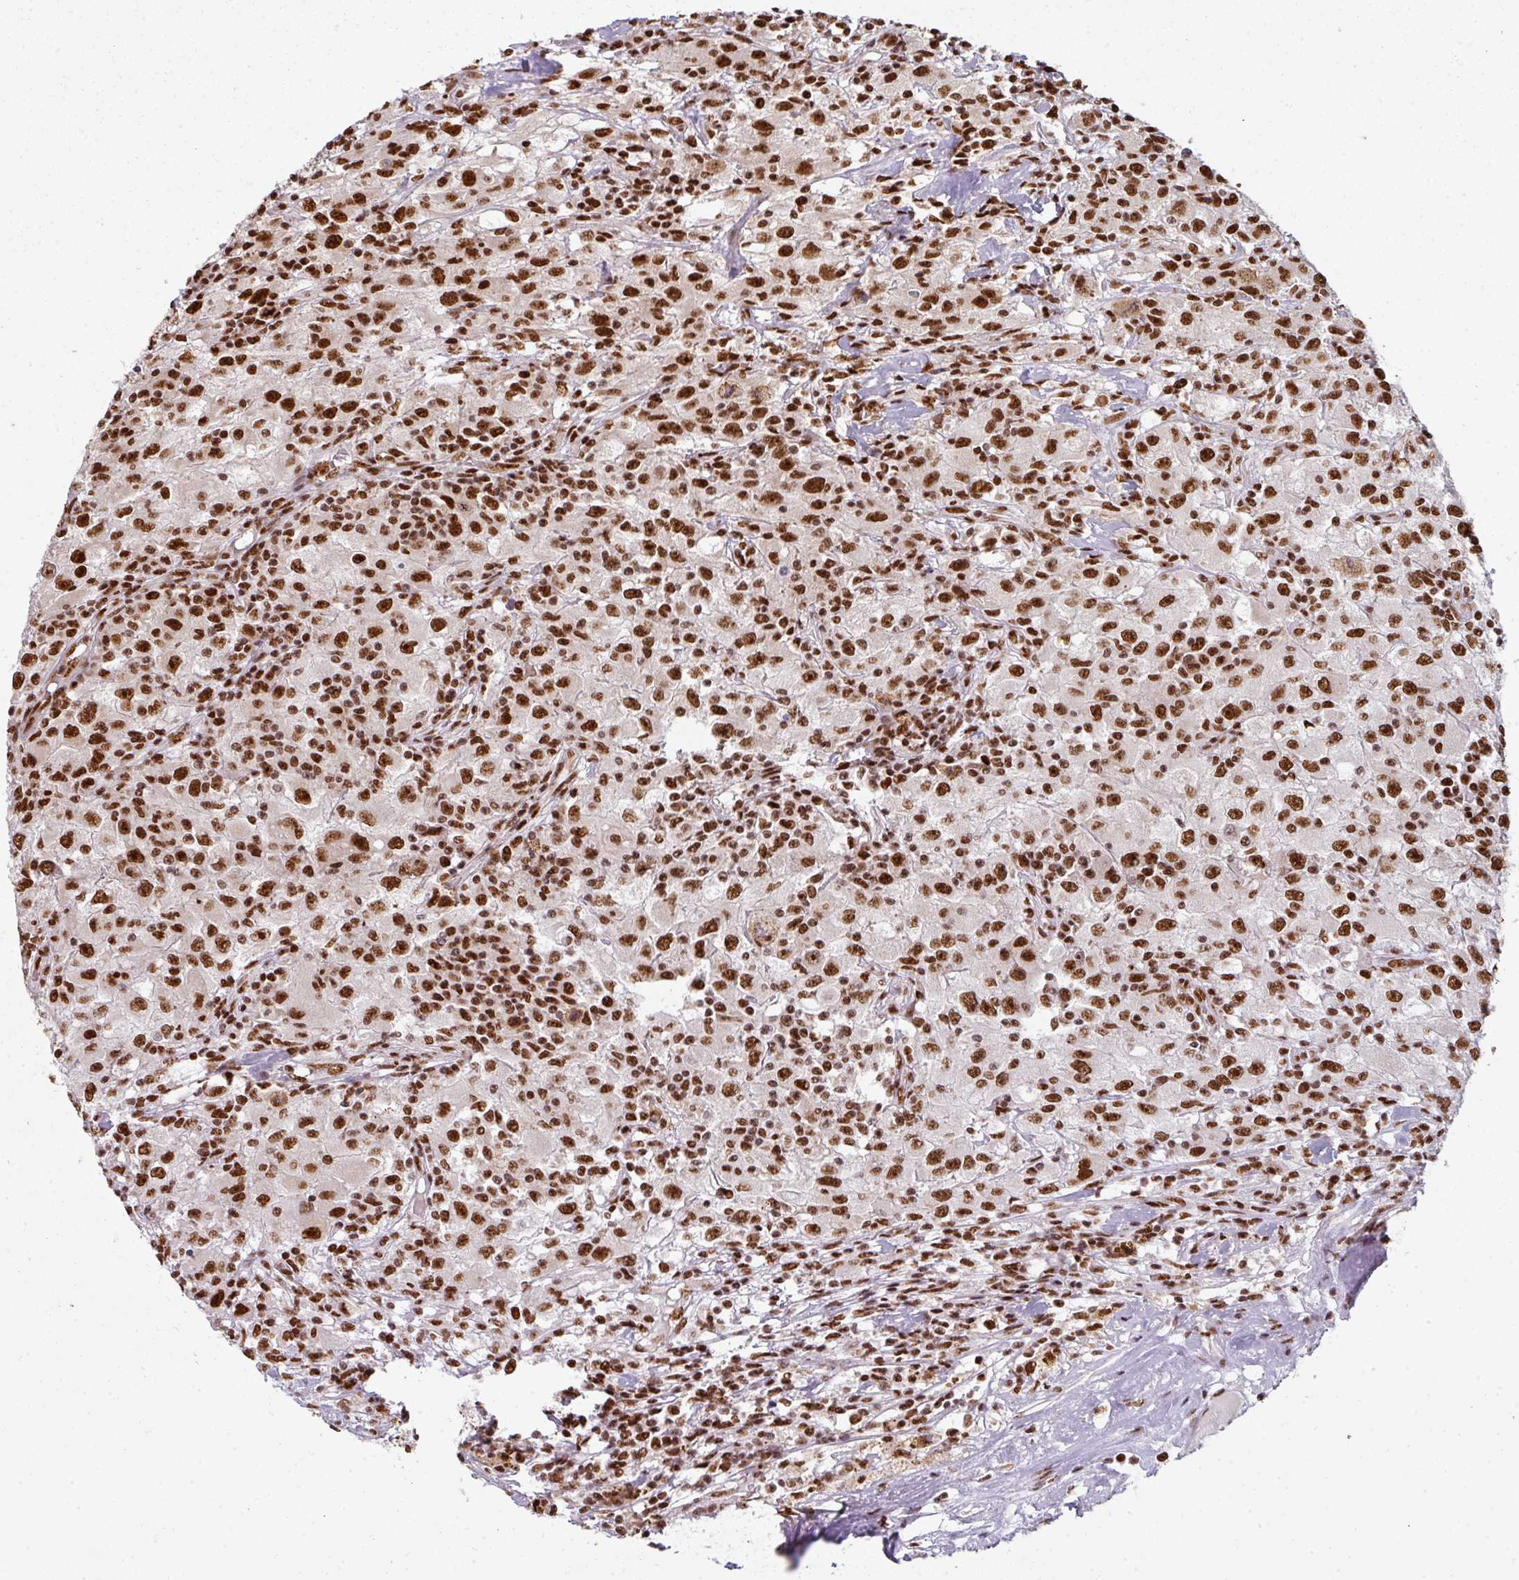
{"staining": {"intensity": "strong", "quantity": ">75%", "location": "nuclear"}, "tissue": "renal cancer", "cell_type": "Tumor cells", "image_type": "cancer", "snomed": [{"axis": "morphology", "description": "Adenocarcinoma, NOS"}, {"axis": "topography", "description": "Kidney"}], "caption": "Protein staining by immunohistochemistry displays strong nuclear positivity in approximately >75% of tumor cells in adenocarcinoma (renal).", "gene": "SIK3", "patient": {"sex": "female", "age": 67}}